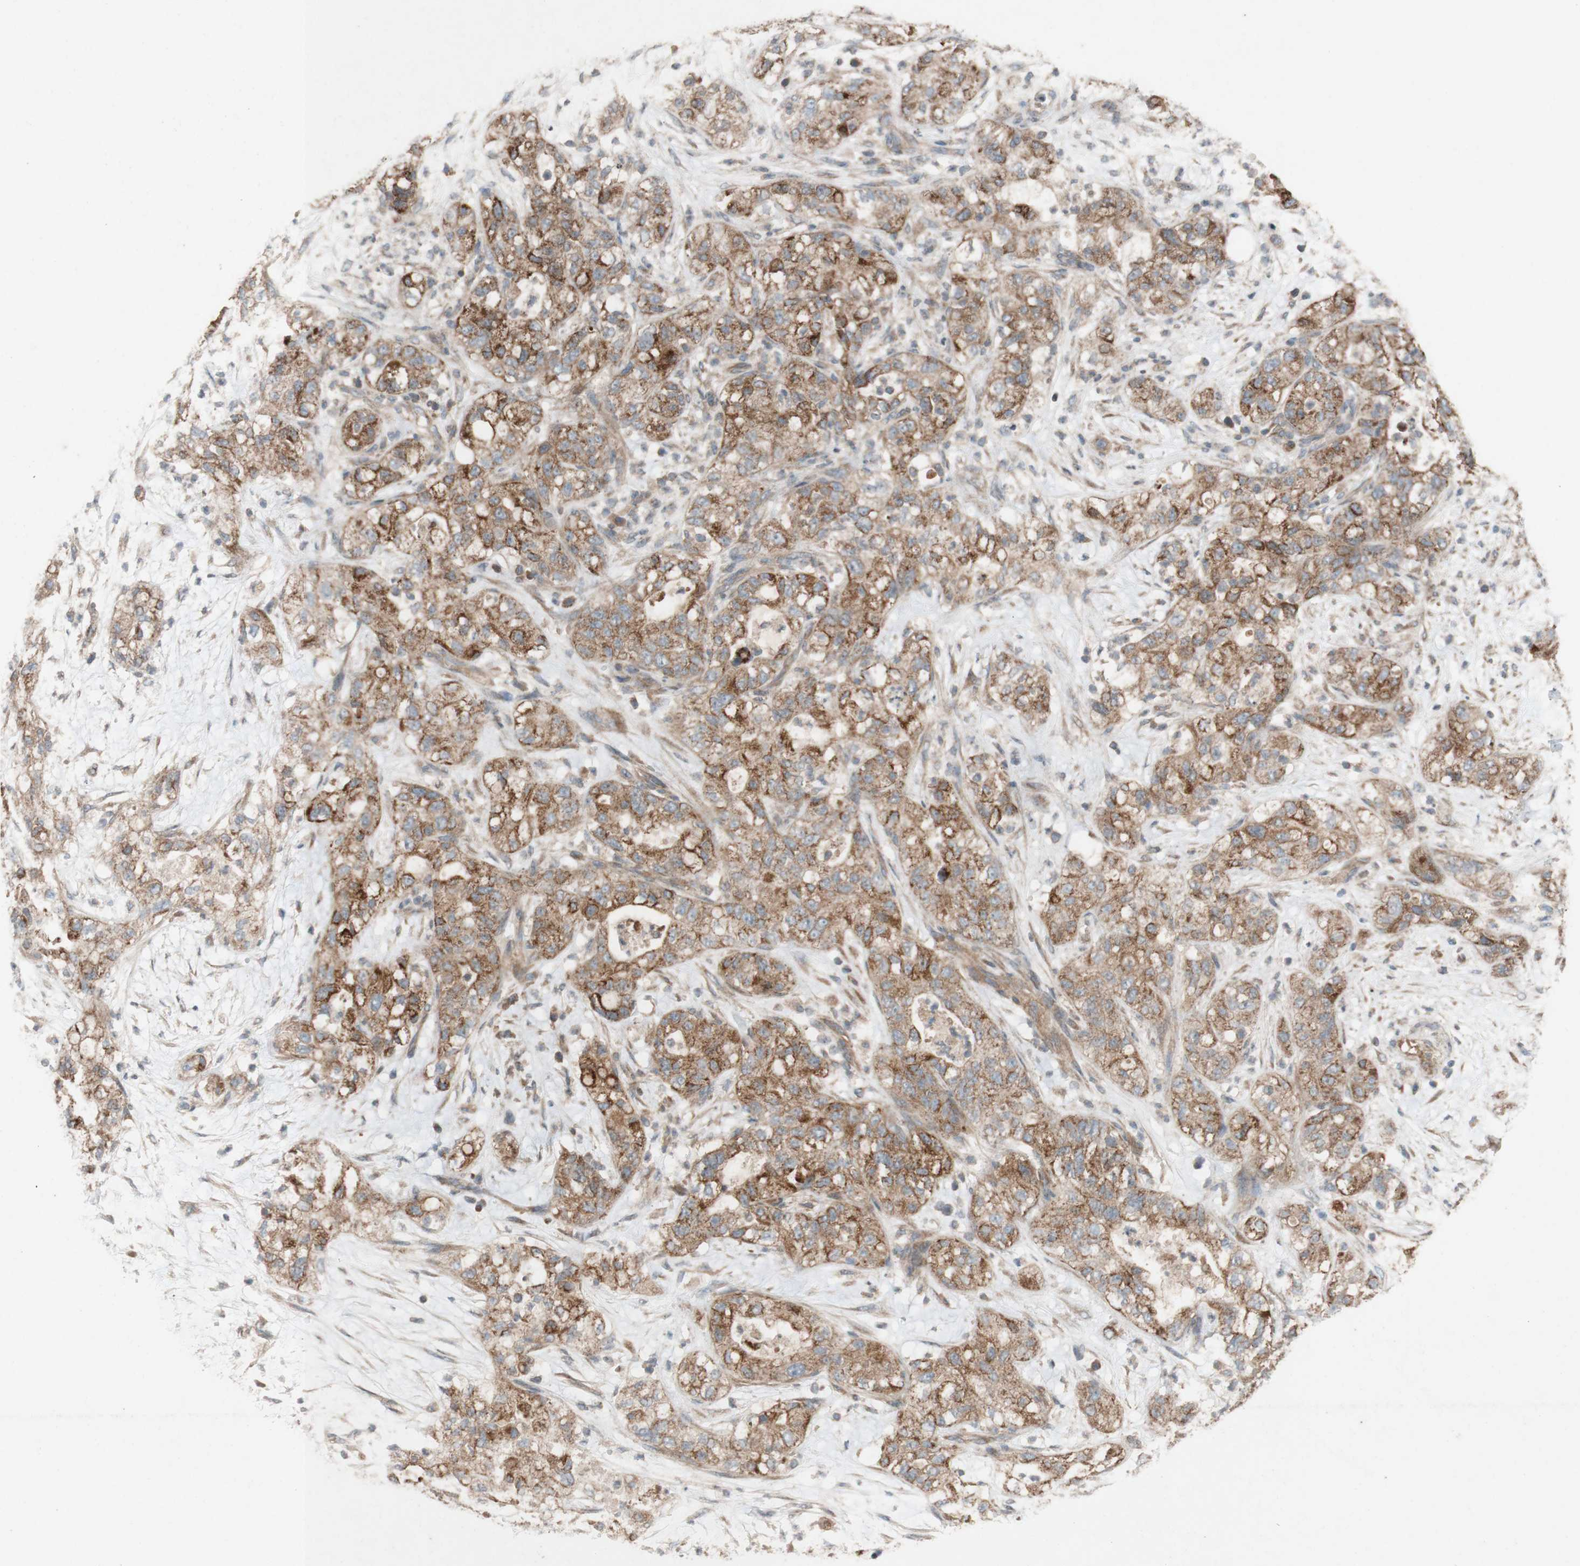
{"staining": {"intensity": "moderate", "quantity": ">75%", "location": "cytoplasmic/membranous"}, "tissue": "pancreatic cancer", "cell_type": "Tumor cells", "image_type": "cancer", "snomed": [{"axis": "morphology", "description": "Adenocarcinoma, NOS"}, {"axis": "topography", "description": "Pancreas"}], "caption": "IHC photomicrograph of human adenocarcinoma (pancreatic) stained for a protein (brown), which reveals medium levels of moderate cytoplasmic/membranous expression in about >75% of tumor cells.", "gene": "TST", "patient": {"sex": "female", "age": 78}}